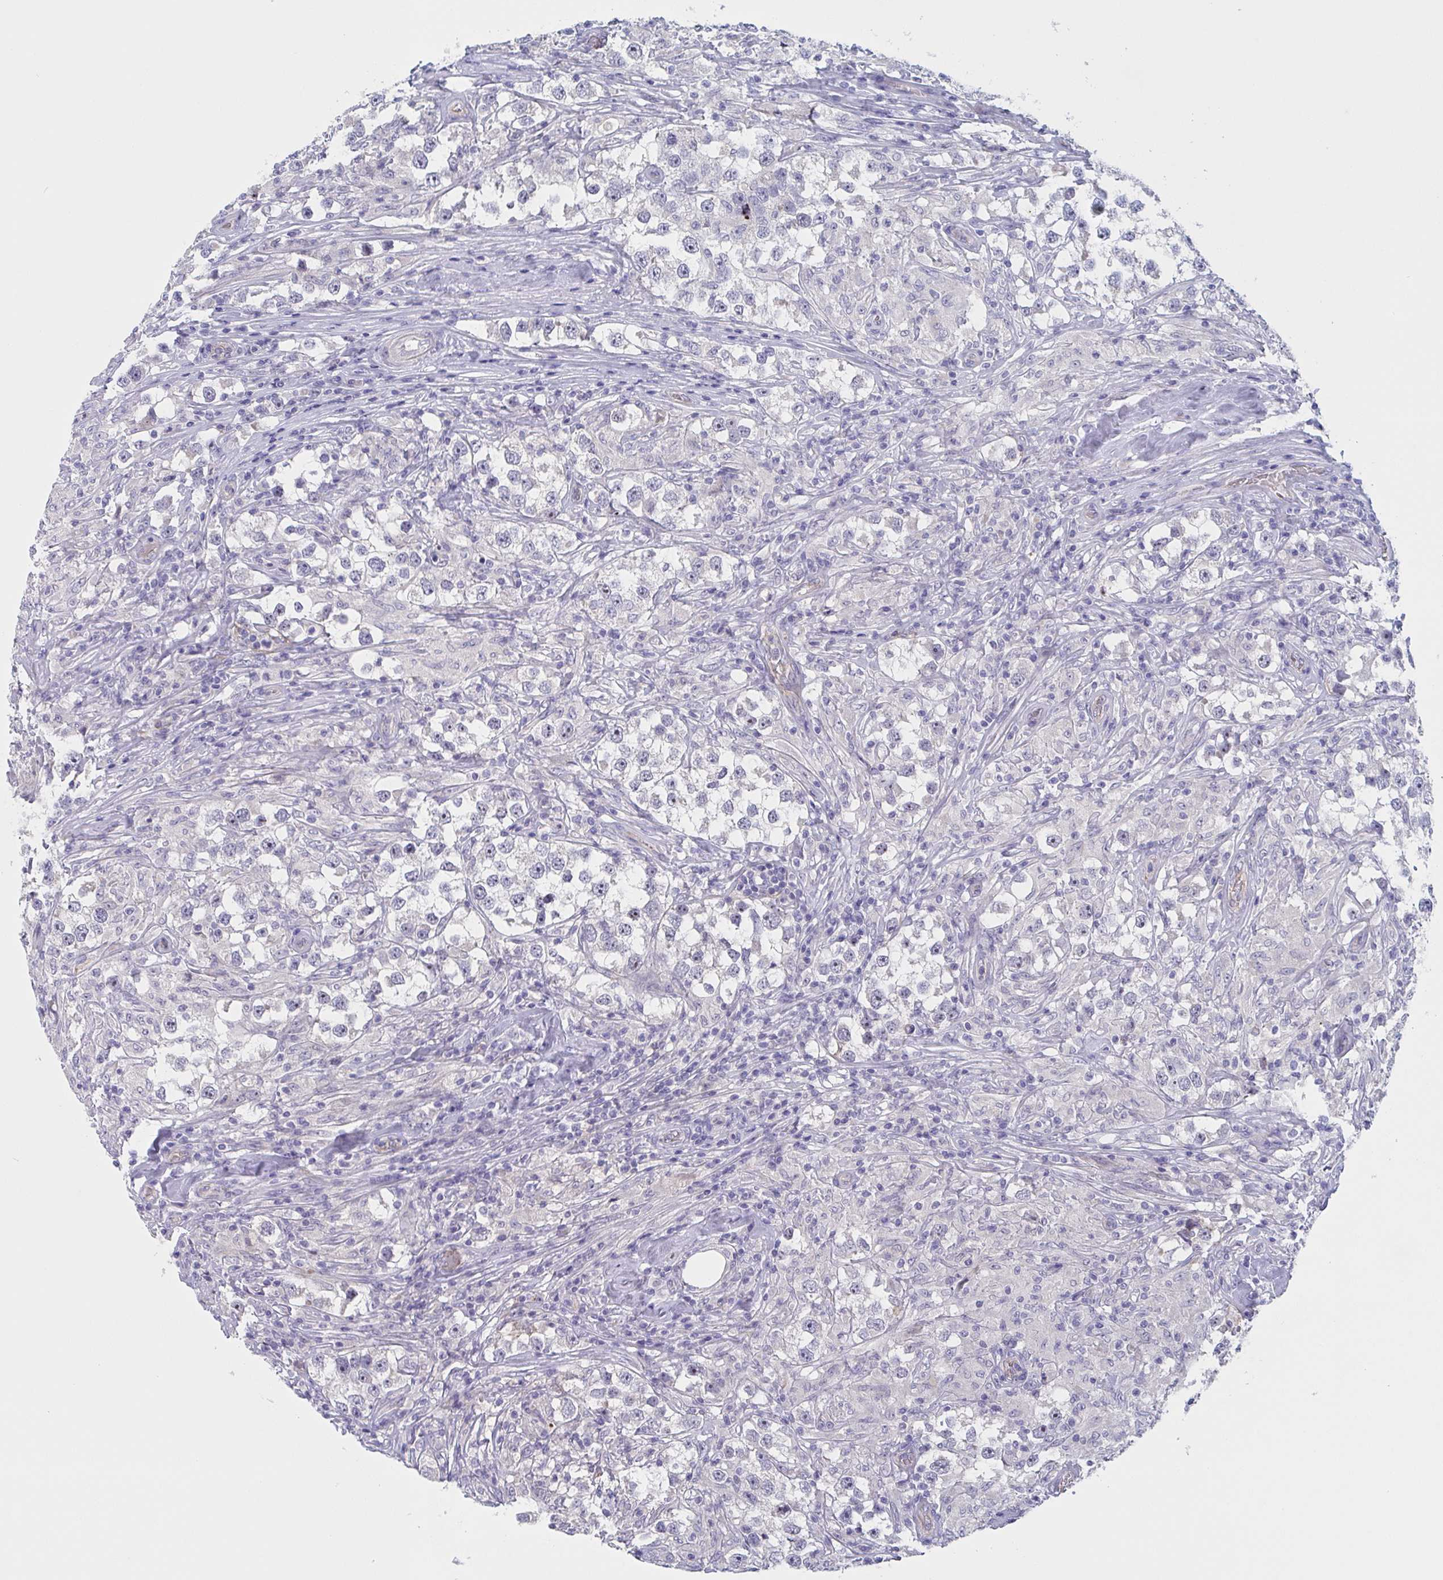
{"staining": {"intensity": "negative", "quantity": "none", "location": "none"}, "tissue": "testis cancer", "cell_type": "Tumor cells", "image_type": "cancer", "snomed": [{"axis": "morphology", "description": "Seminoma, NOS"}, {"axis": "topography", "description": "Testis"}], "caption": "DAB (3,3'-diaminobenzidine) immunohistochemical staining of human seminoma (testis) displays no significant positivity in tumor cells.", "gene": "ST14", "patient": {"sex": "male", "age": 46}}